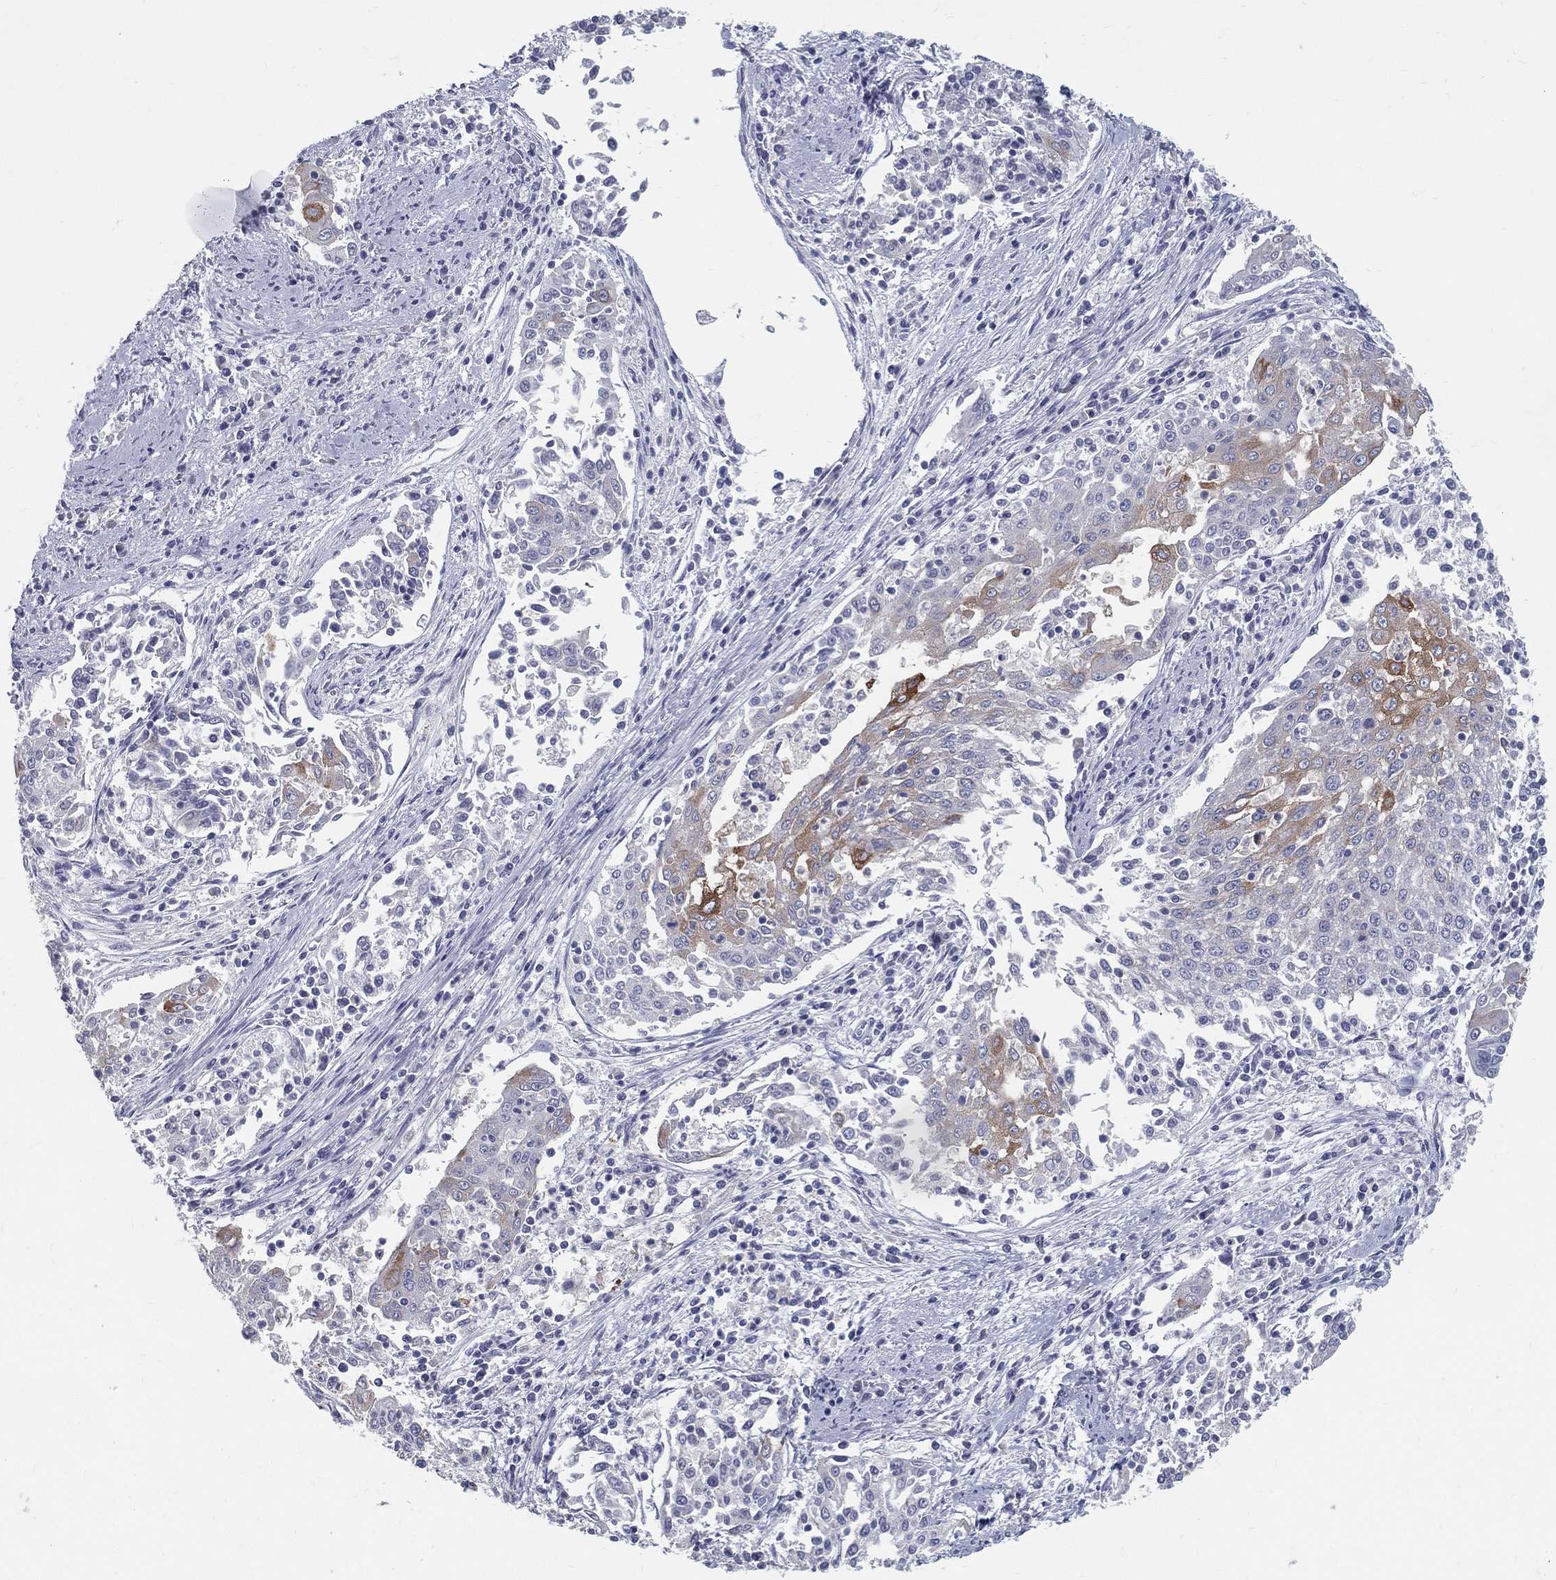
{"staining": {"intensity": "moderate", "quantity": "<25%", "location": "cytoplasmic/membranous"}, "tissue": "cervical cancer", "cell_type": "Tumor cells", "image_type": "cancer", "snomed": [{"axis": "morphology", "description": "Squamous cell carcinoma, NOS"}, {"axis": "topography", "description": "Cervix"}], "caption": "IHC staining of cervical cancer, which shows low levels of moderate cytoplasmic/membranous expression in approximately <25% of tumor cells indicating moderate cytoplasmic/membranous protein positivity. The staining was performed using DAB (3,3'-diaminobenzidine) (brown) for protein detection and nuclei were counterstained in hematoxylin (blue).", "gene": "ACE2", "patient": {"sex": "female", "age": 41}}